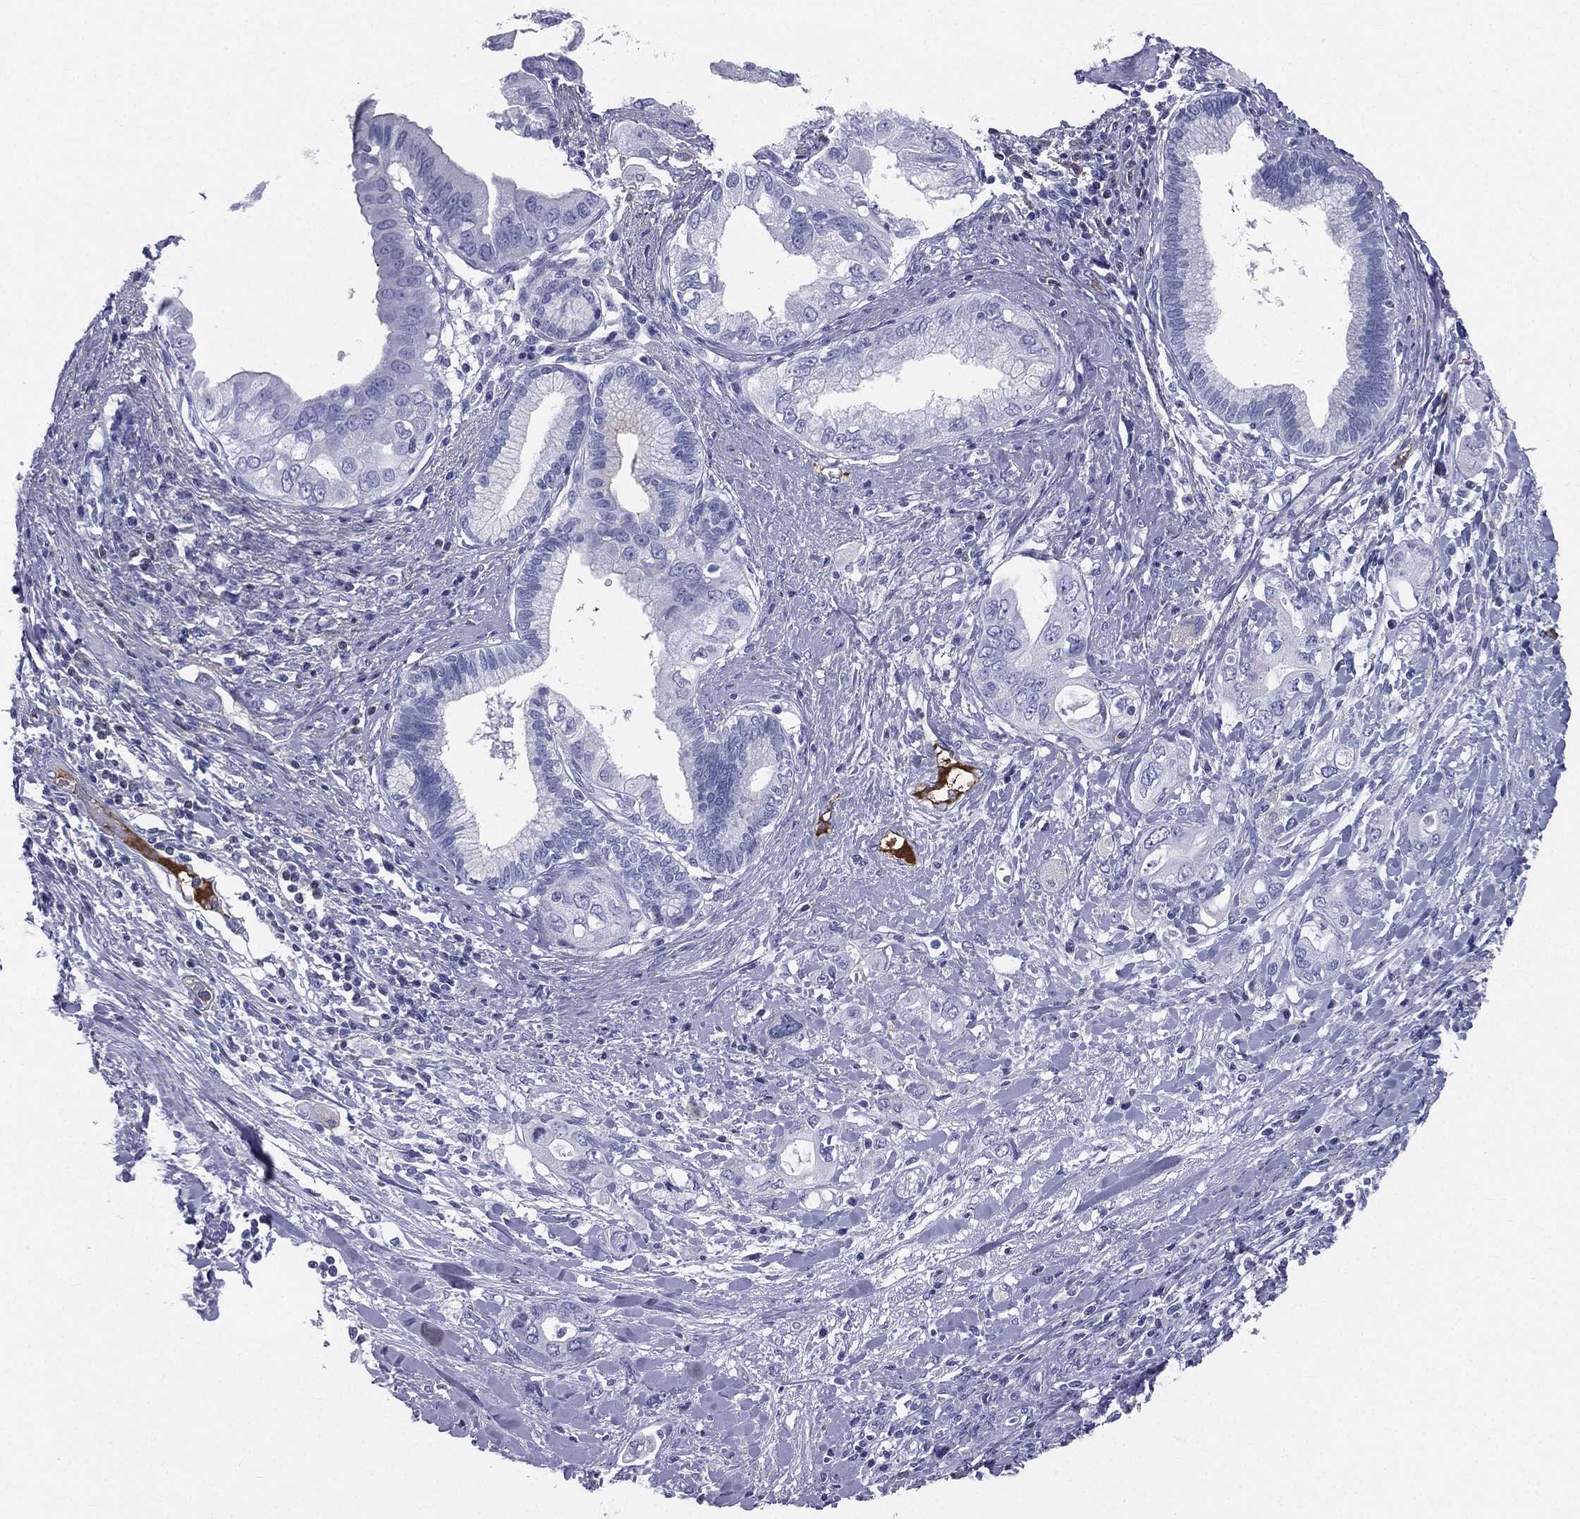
{"staining": {"intensity": "negative", "quantity": "none", "location": "none"}, "tissue": "pancreatic cancer", "cell_type": "Tumor cells", "image_type": "cancer", "snomed": [{"axis": "morphology", "description": "Adenocarcinoma, NOS"}, {"axis": "topography", "description": "Pancreas"}], "caption": "IHC histopathology image of neoplastic tissue: human pancreatic cancer stained with DAB (3,3'-diaminobenzidine) displays no significant protein staining in tumor cells.", "gene": "HP", "patient": {"sex": "female", "age": 56}}